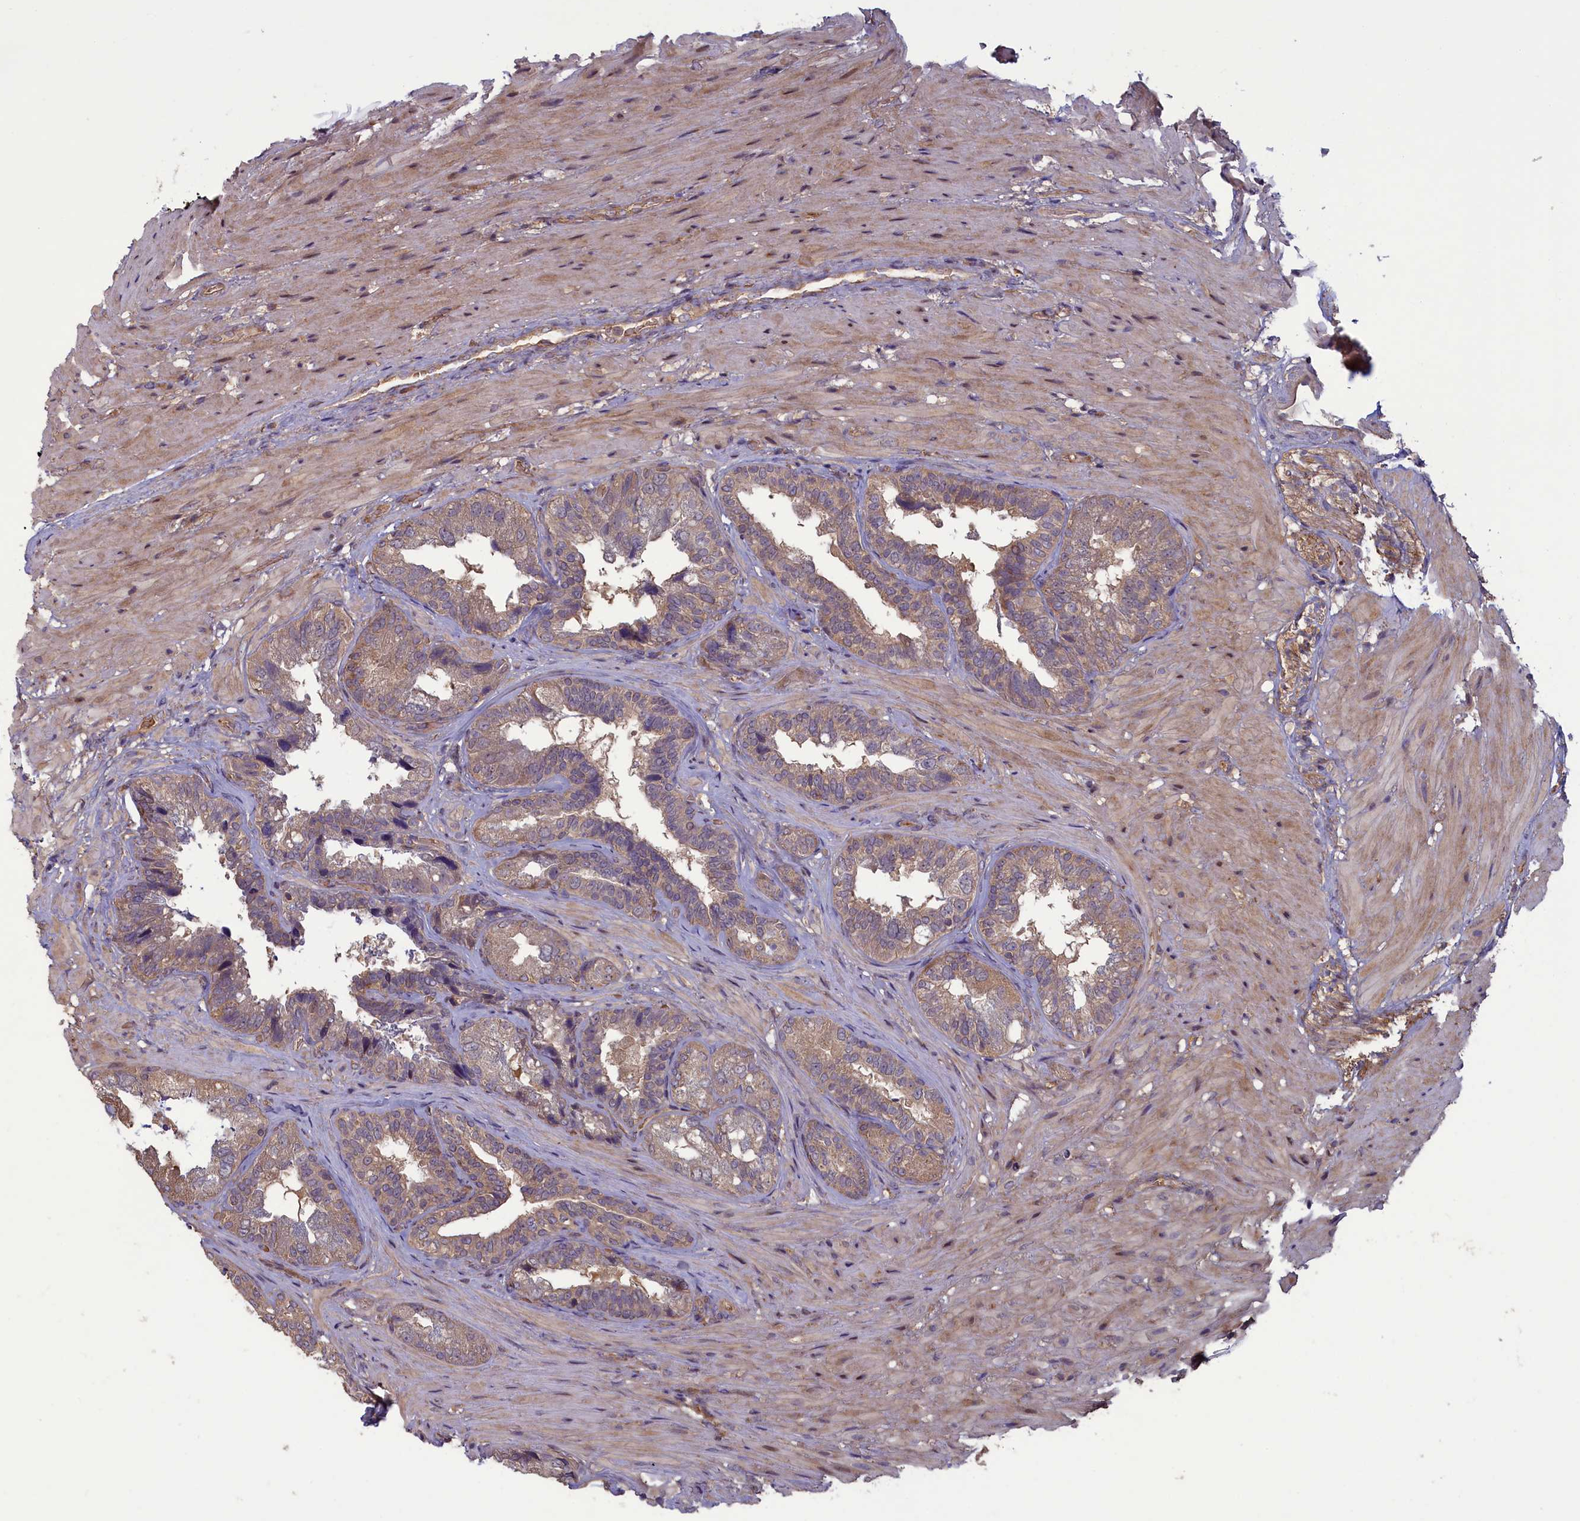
{"staining": {"intensity": "moderate", "quantity": "25%-75%", "location": "cytoplasmic/membranous"}, "tissue": "seminal vesicle", "cell_type": "Glandular cells", "image_type": "normal", "snomed": [{"axis": "morphology", "description": "Normal tissue, NOS"}, {"axis": "topography", "description": "Seminal veicle"}, {"axis": "topography", "description": "Peripheral nerve tissue"}], "caption": "The micrograph reveals staining of normal seminal vesicle, revealing moderate cytoplasmic/membranous protein positivity (brown color) within glandular cells.", "gene": "CIAO2B", "patient": {"sex": "male", "age": 63}}